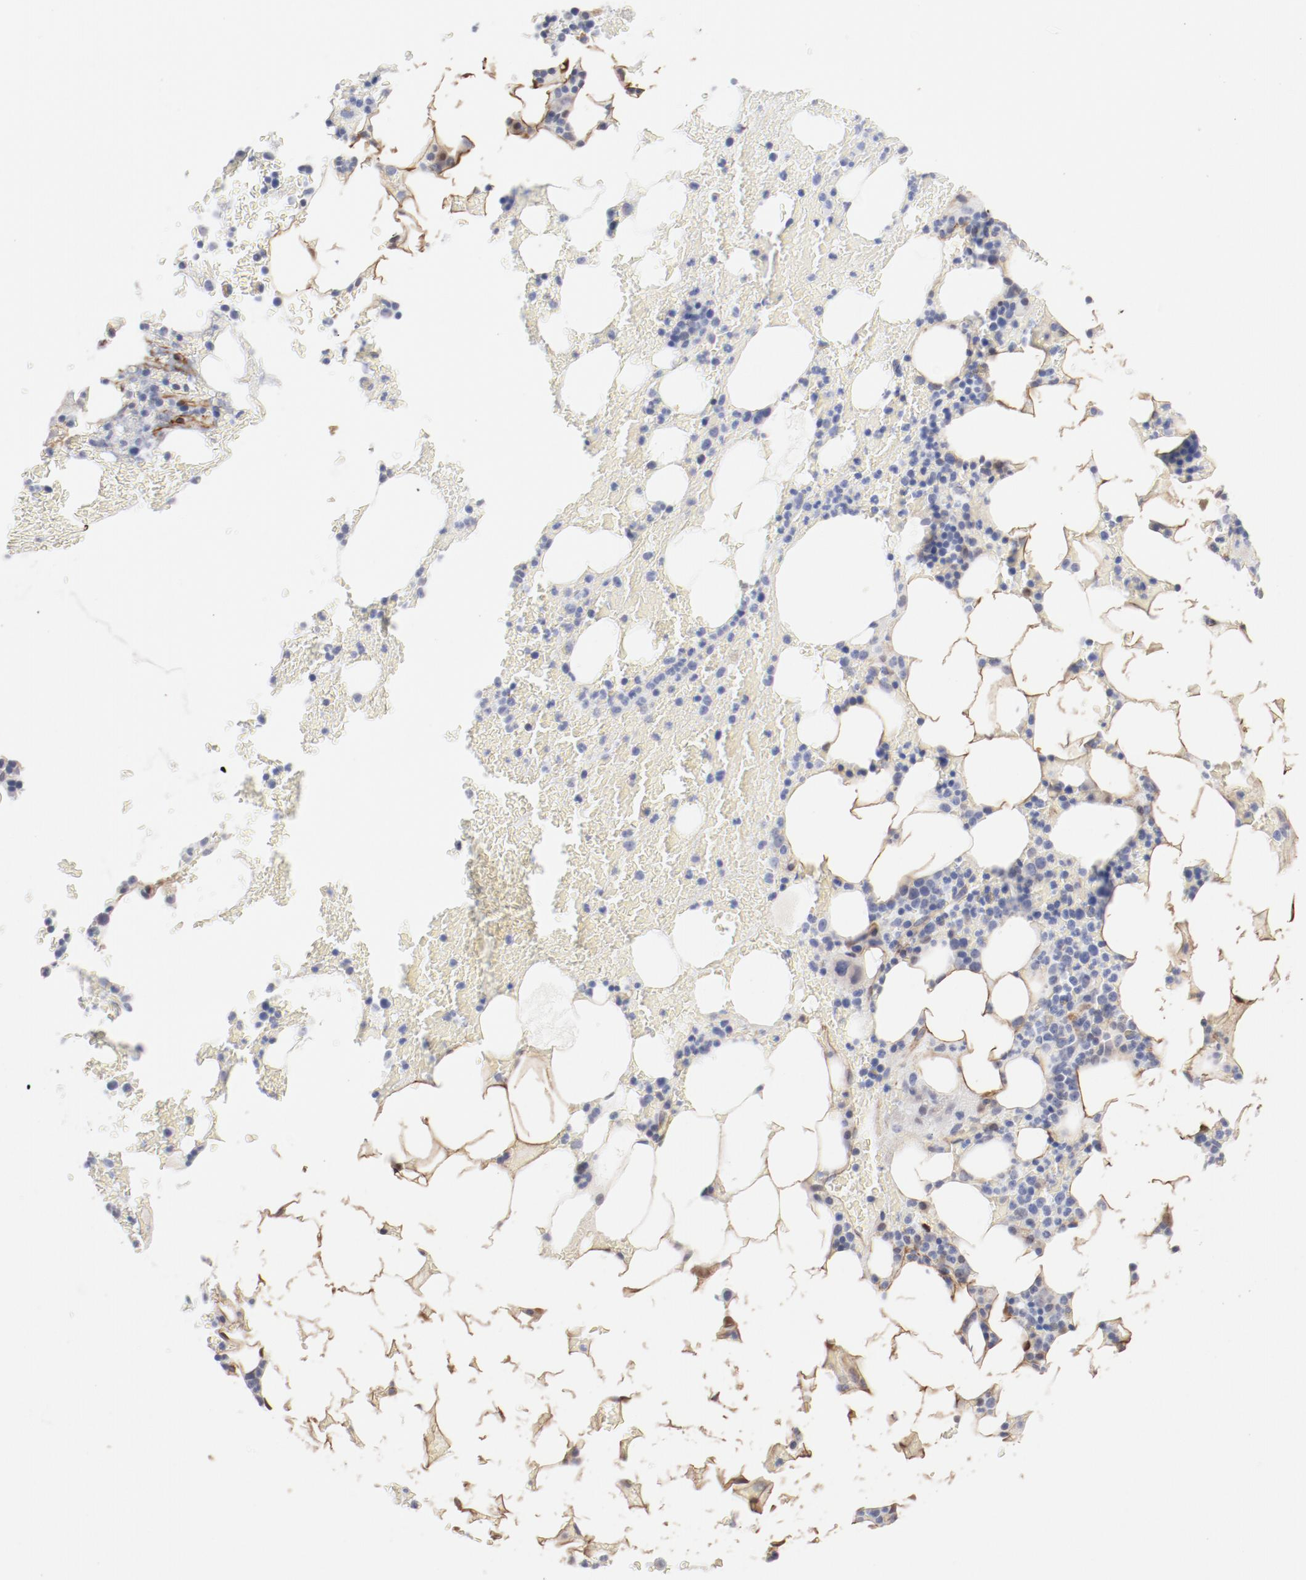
{"staining": {"intensity": "negative", "quantity": "none", "location": "none"}, "tissue": "bone marrow", "cell_type": "Hematopoietic cells", "image_type": "normal", "snomed": [{"axis": "morphology", "description": "Normal tissue, NOS"}, {"axis": "topography", "description": "Bone marrow"}], "caption": "High power microscopy micrograph of an immunohistochemistry photomicrograph of unremarkable bone marrow, revealing no significant expression in hematopoietic cells. (DAB immunohistochemistry (IHC) with hematoxylin counter stain).", "gene": "MAGED4B", "patient": {"sex": "female", "age": 73}}